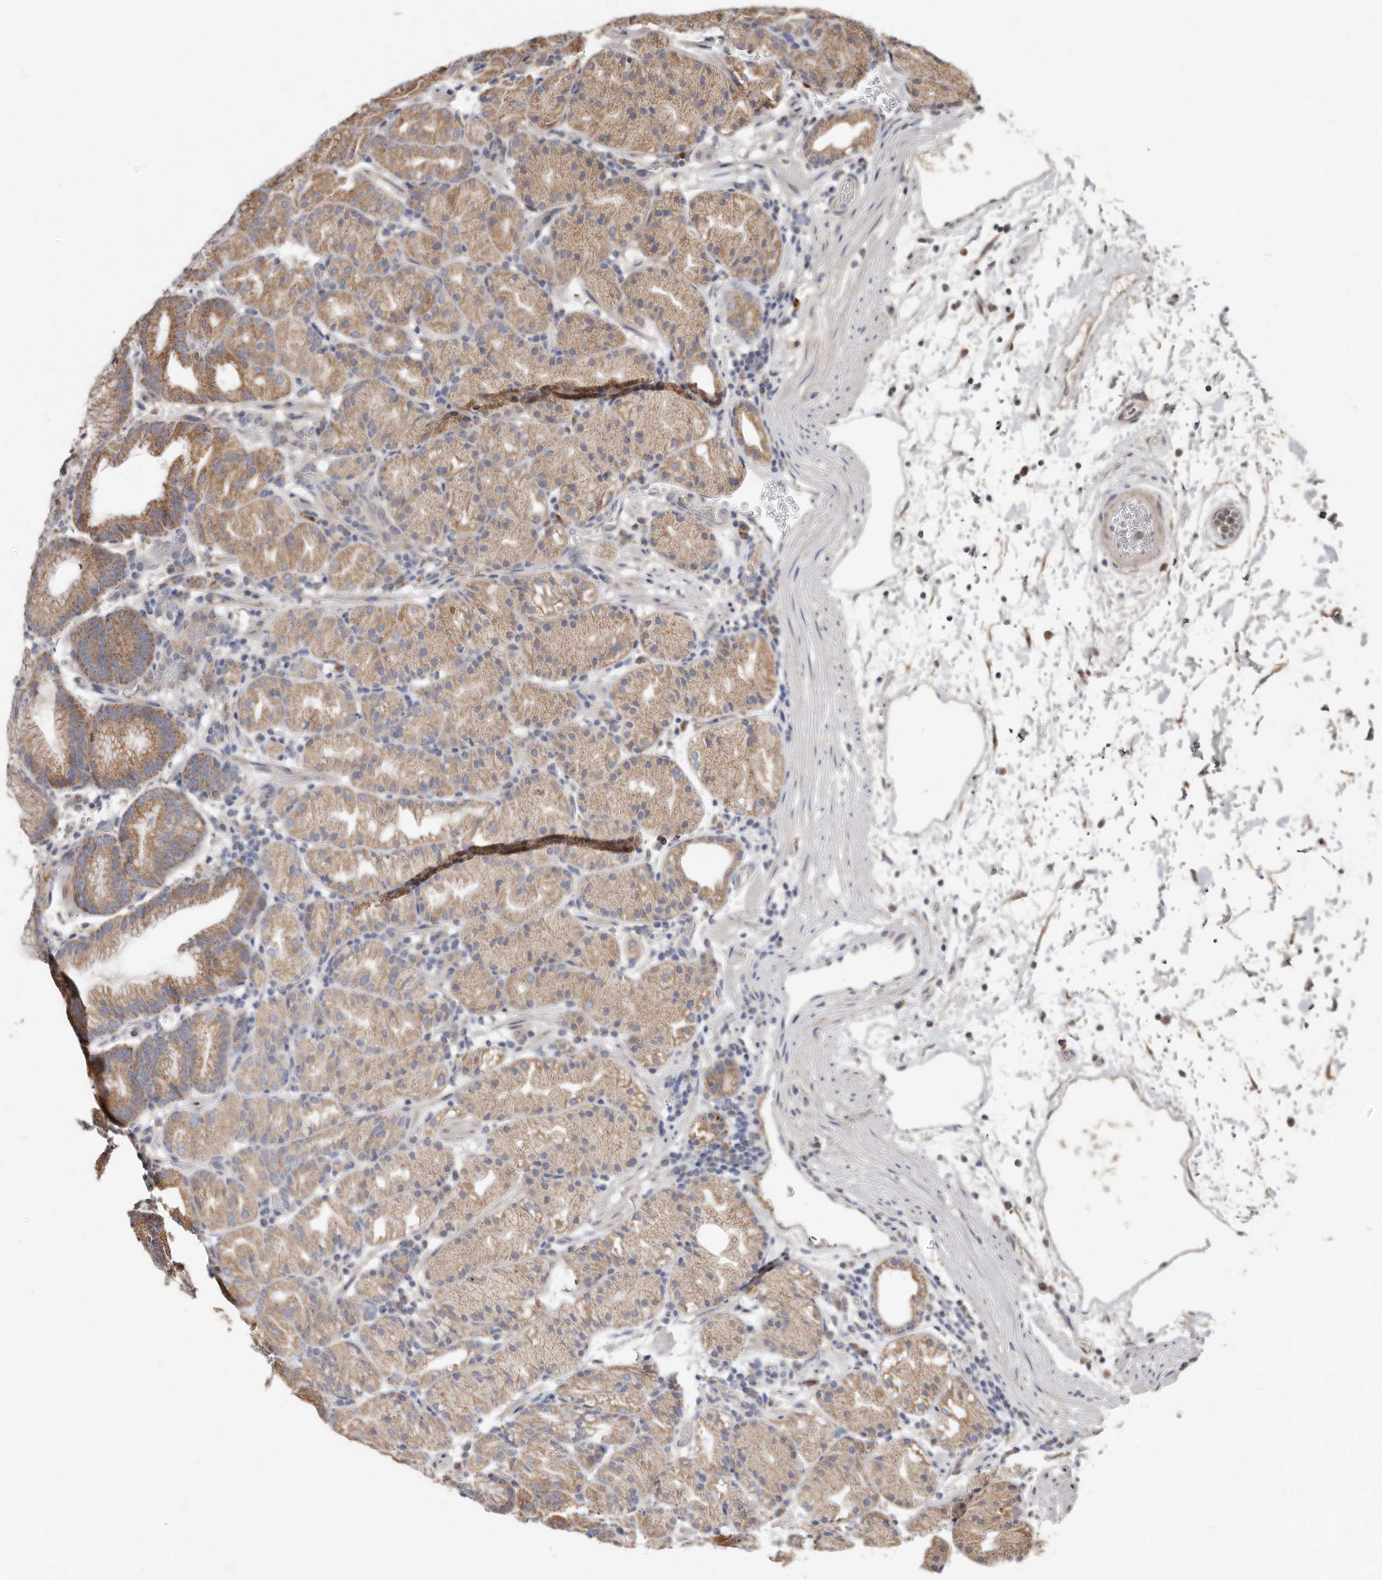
{"staining": {"intensity": "moderate", "quantity": ">75%", "location": "cytoplasmic/membranous"}, "tissue": "stomach", "cell_type": "Glandular cells", "image_type": "normal", "snomed": [{"axis": "morphology", "description": "Normal tissue, NOS"}, {"axis": "topography", "description": "Stomach, upper"}], "caption": "Stomach stained for a protein reveals moderate cytoplasmic/membranous positivity in glandular cells. The staining is performed using DAB brown chromogen to label protein expression. The nuclei are counter-stained blue using hematoxylin.", "gene": "KIF26B", "patient": {"sex": "male", "age": 48}}